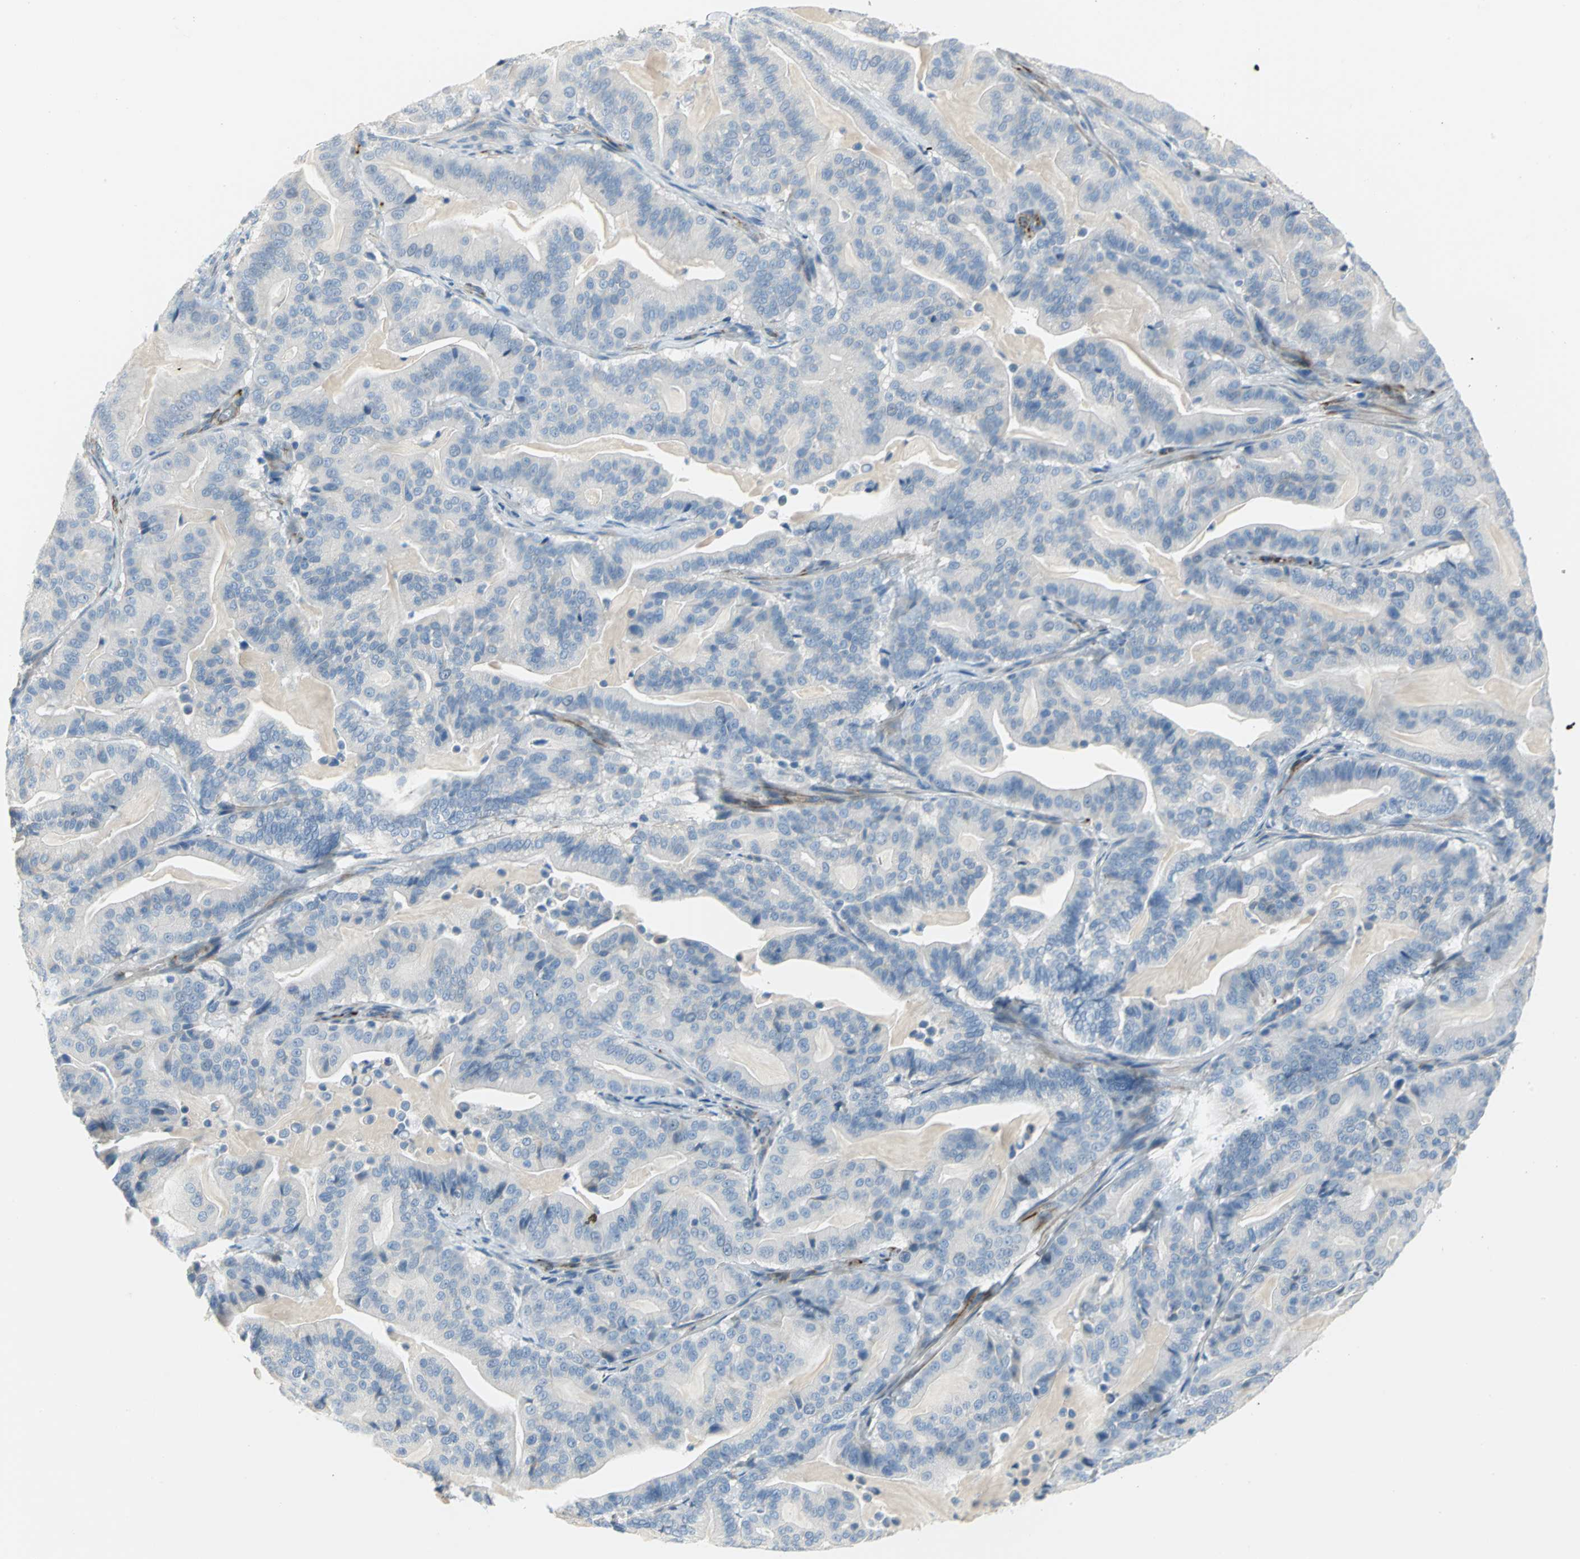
{"staining": {"intensity": "negative", "quantity": "none", "location": "none"}, "tissue": "pancreatic cancer", "cell_type": "Tumor cells", "image_type": "cancer", "snomed": [{"axis": "morphology", "description": "Adenocarcinoma, NOS"}, {"axis": "topography", "description": "Pancreas"}], "caption": "High power microscopy micrograph of an immunohistochemistry (IHC) micrograph of pancreatic adenocarcinoma, revealing no significant expression in tumor cells.", "gene": "ALOX15", "patient": {"sex": "male", "age": 63}}